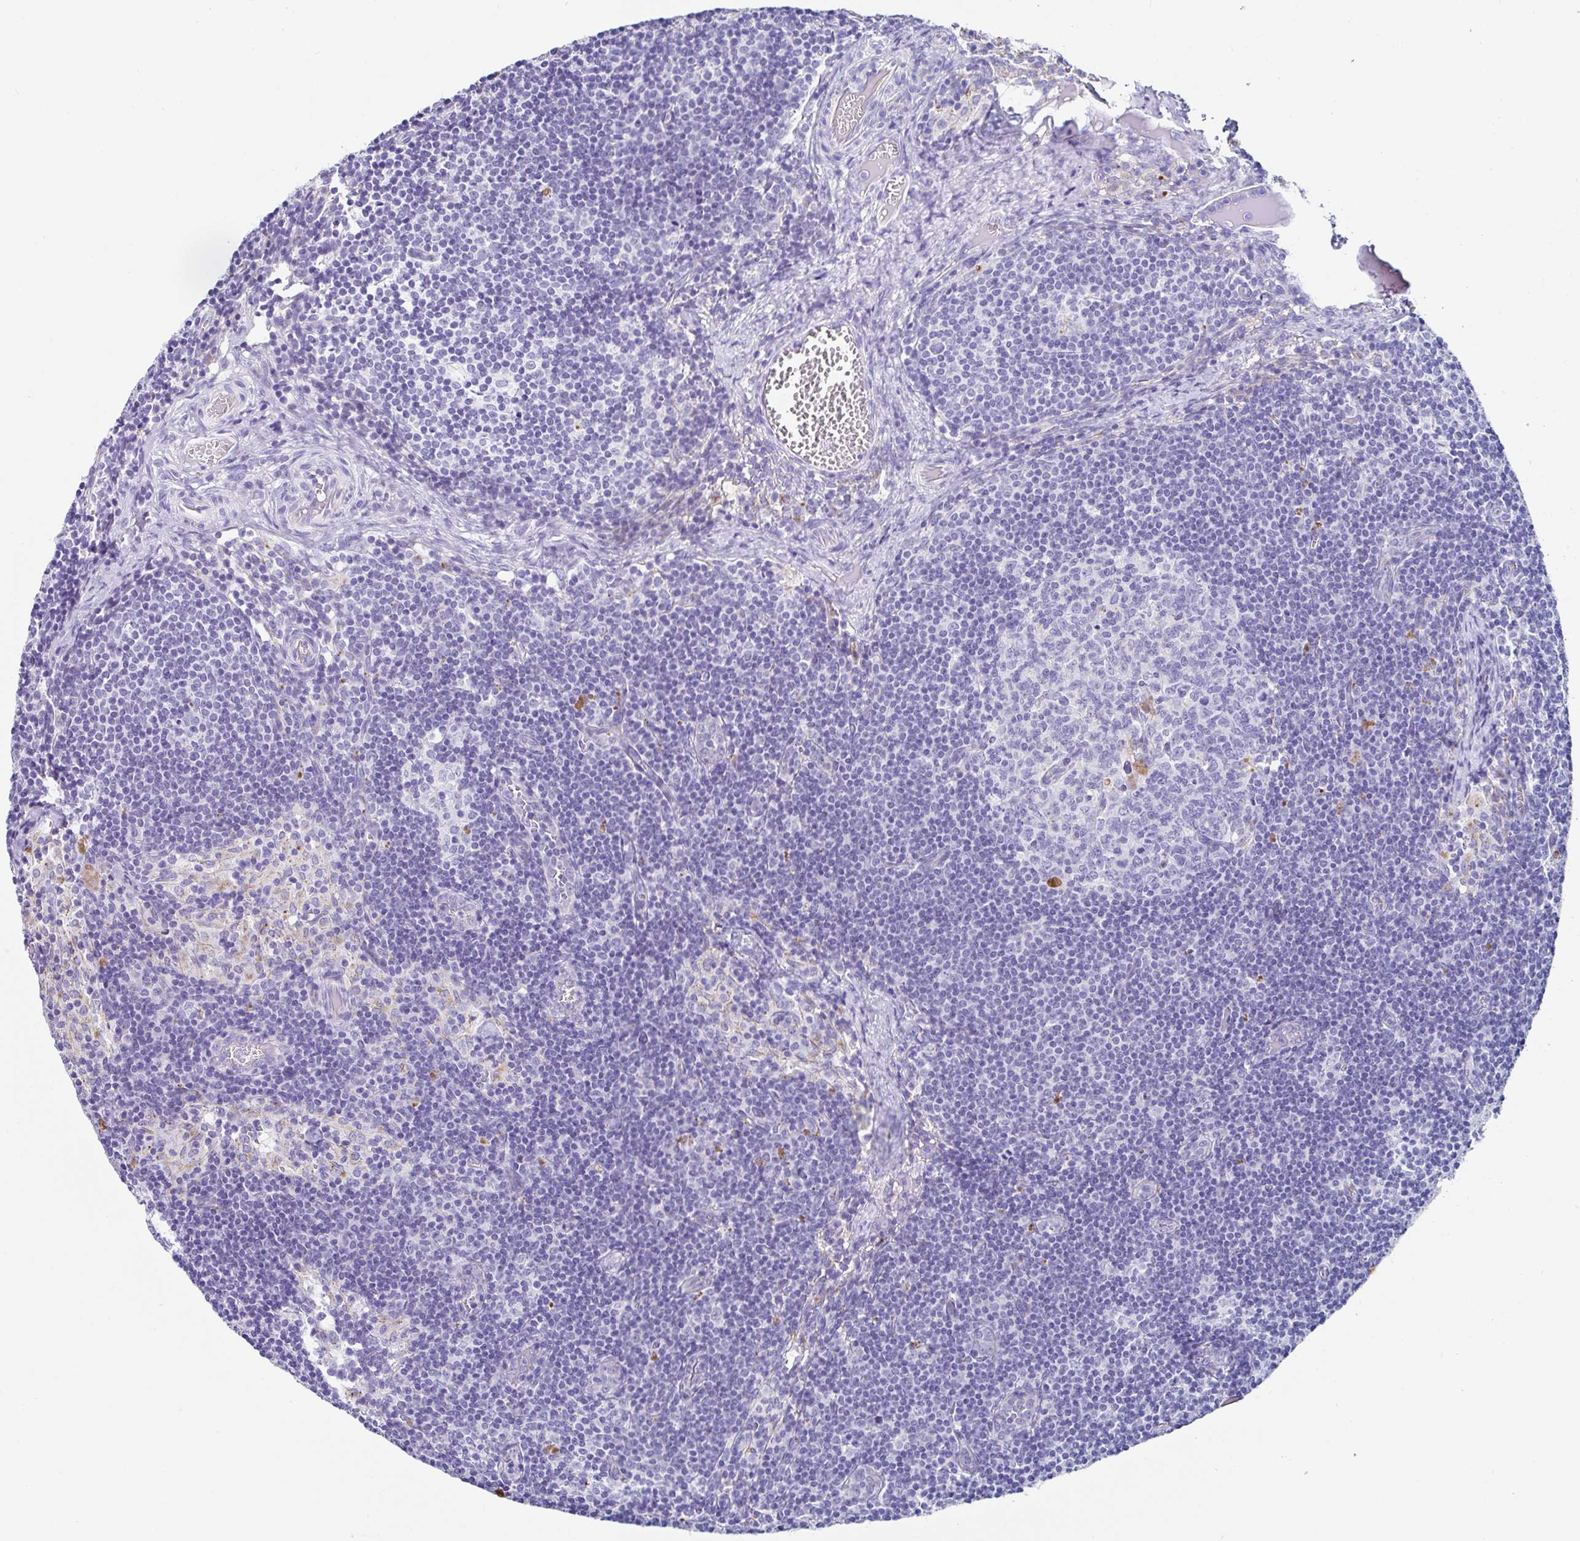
{"staining": {"intensity": "negative", "quantity": "none", "location": "none"}, "tissue": "lymph node", "cell_type": "Germinal center cells", "image_type": "normal", "snomed": [{"axis": "morphology", "description": "Normal tissue, NOS"}, {"axis": "topography", "description": "Lymph node"}], "caption": "The micrograph reveals no staining of germinal center cells in unremarkable lymph node. (Immunohistochemistry (ihc), brightfield microscopy, high magnification).", "gene": "TMPRSS11E", "patient": {"sex": "female", "age": 31}}